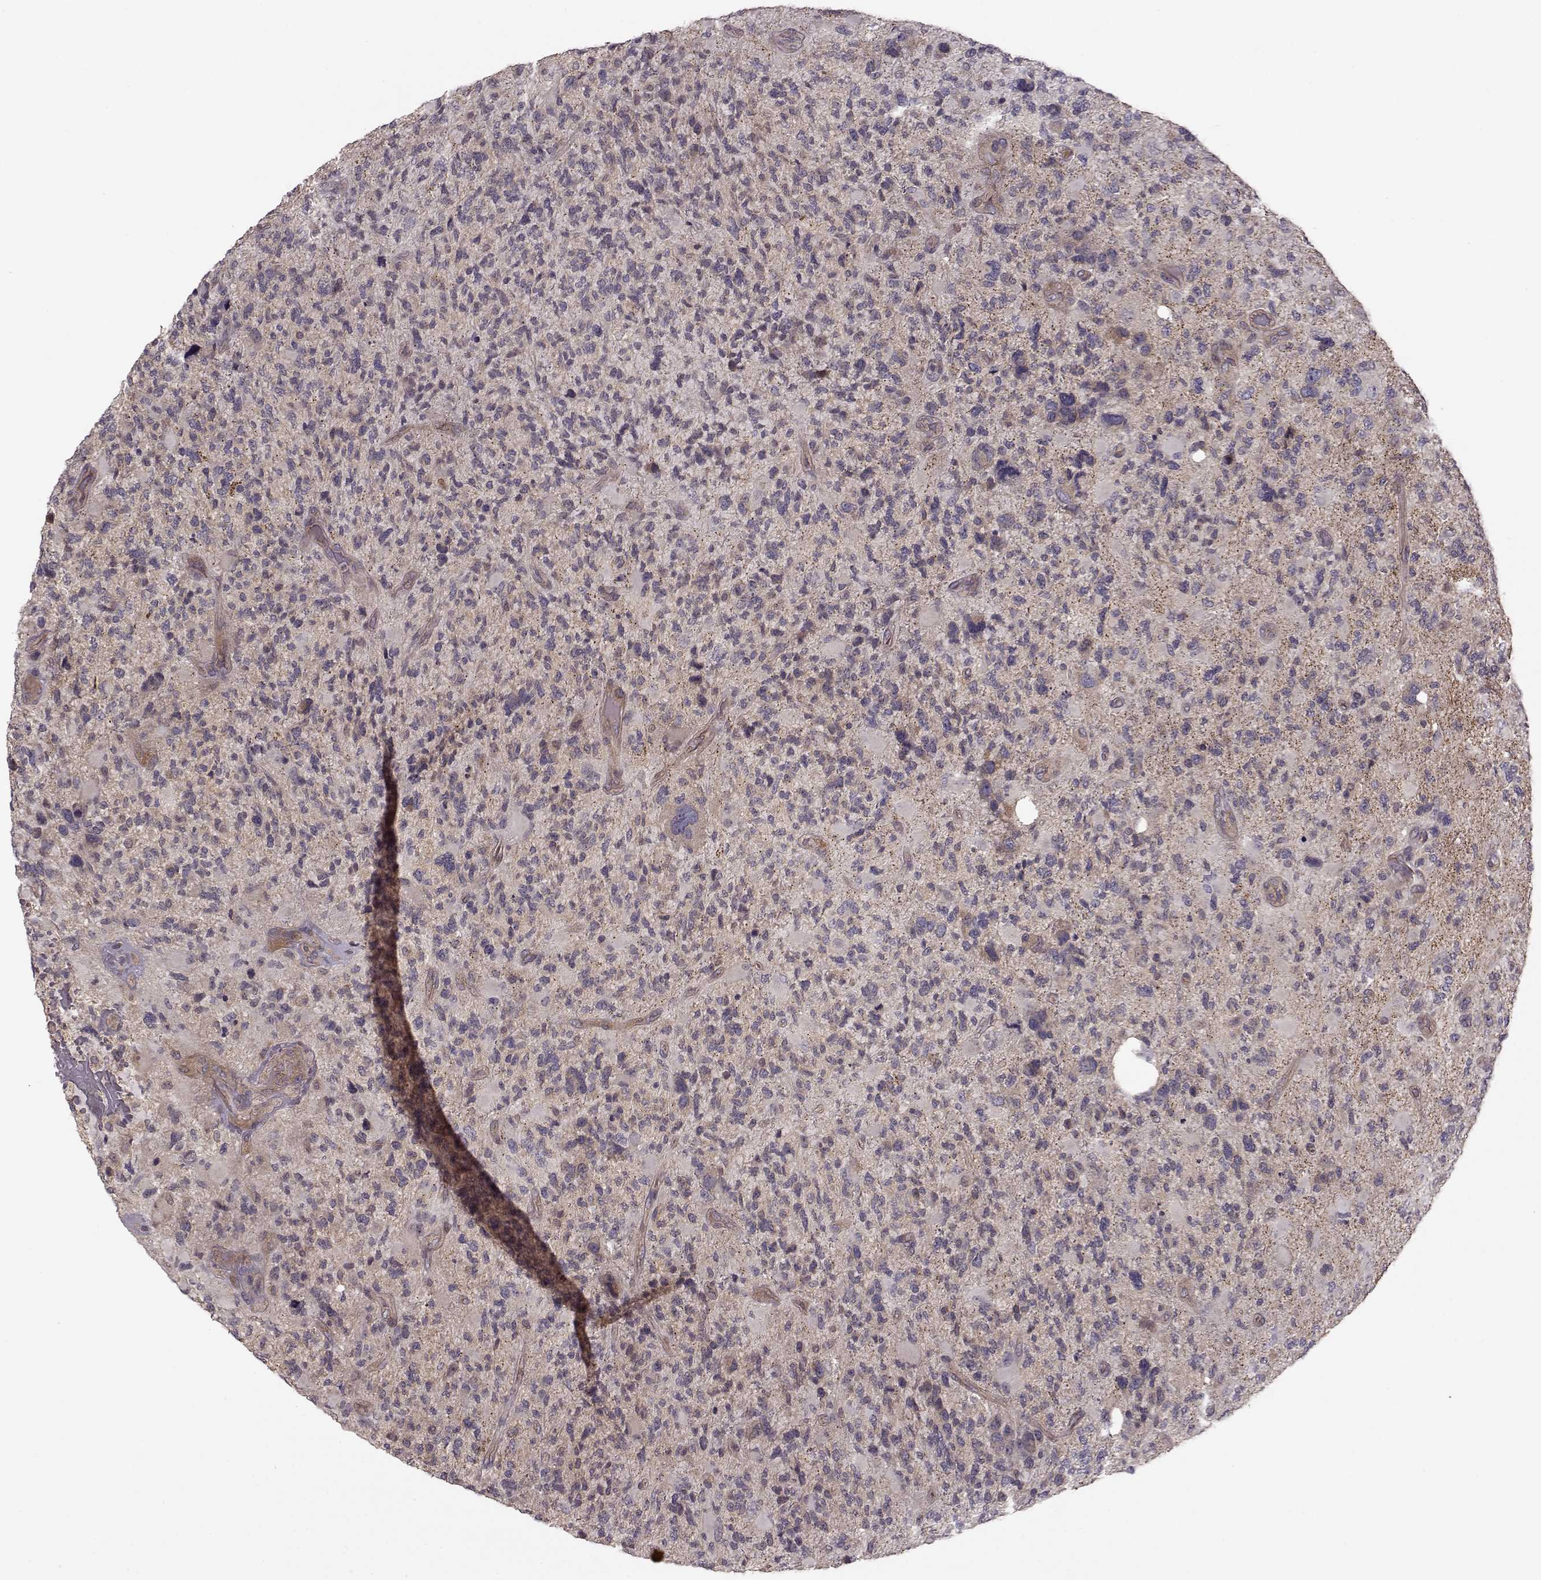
{"staining": {"intensity": "negative", "quantity": "none", "location": "none"}, "tissue": "glioma", "cell_type": "Tumor cells", "image_type": "cancer", "snomed": [{"axis": "morphology", "description": "Glioma, malignant, High grade"}, {"axis": "topography", "description": "Brain"}], "caption": "IHC of malignant glioma (high-grade) reveals no expression in tumor cells.", "gene": "SLAIN2", "patient": {"sex": "female", "age": 71}}